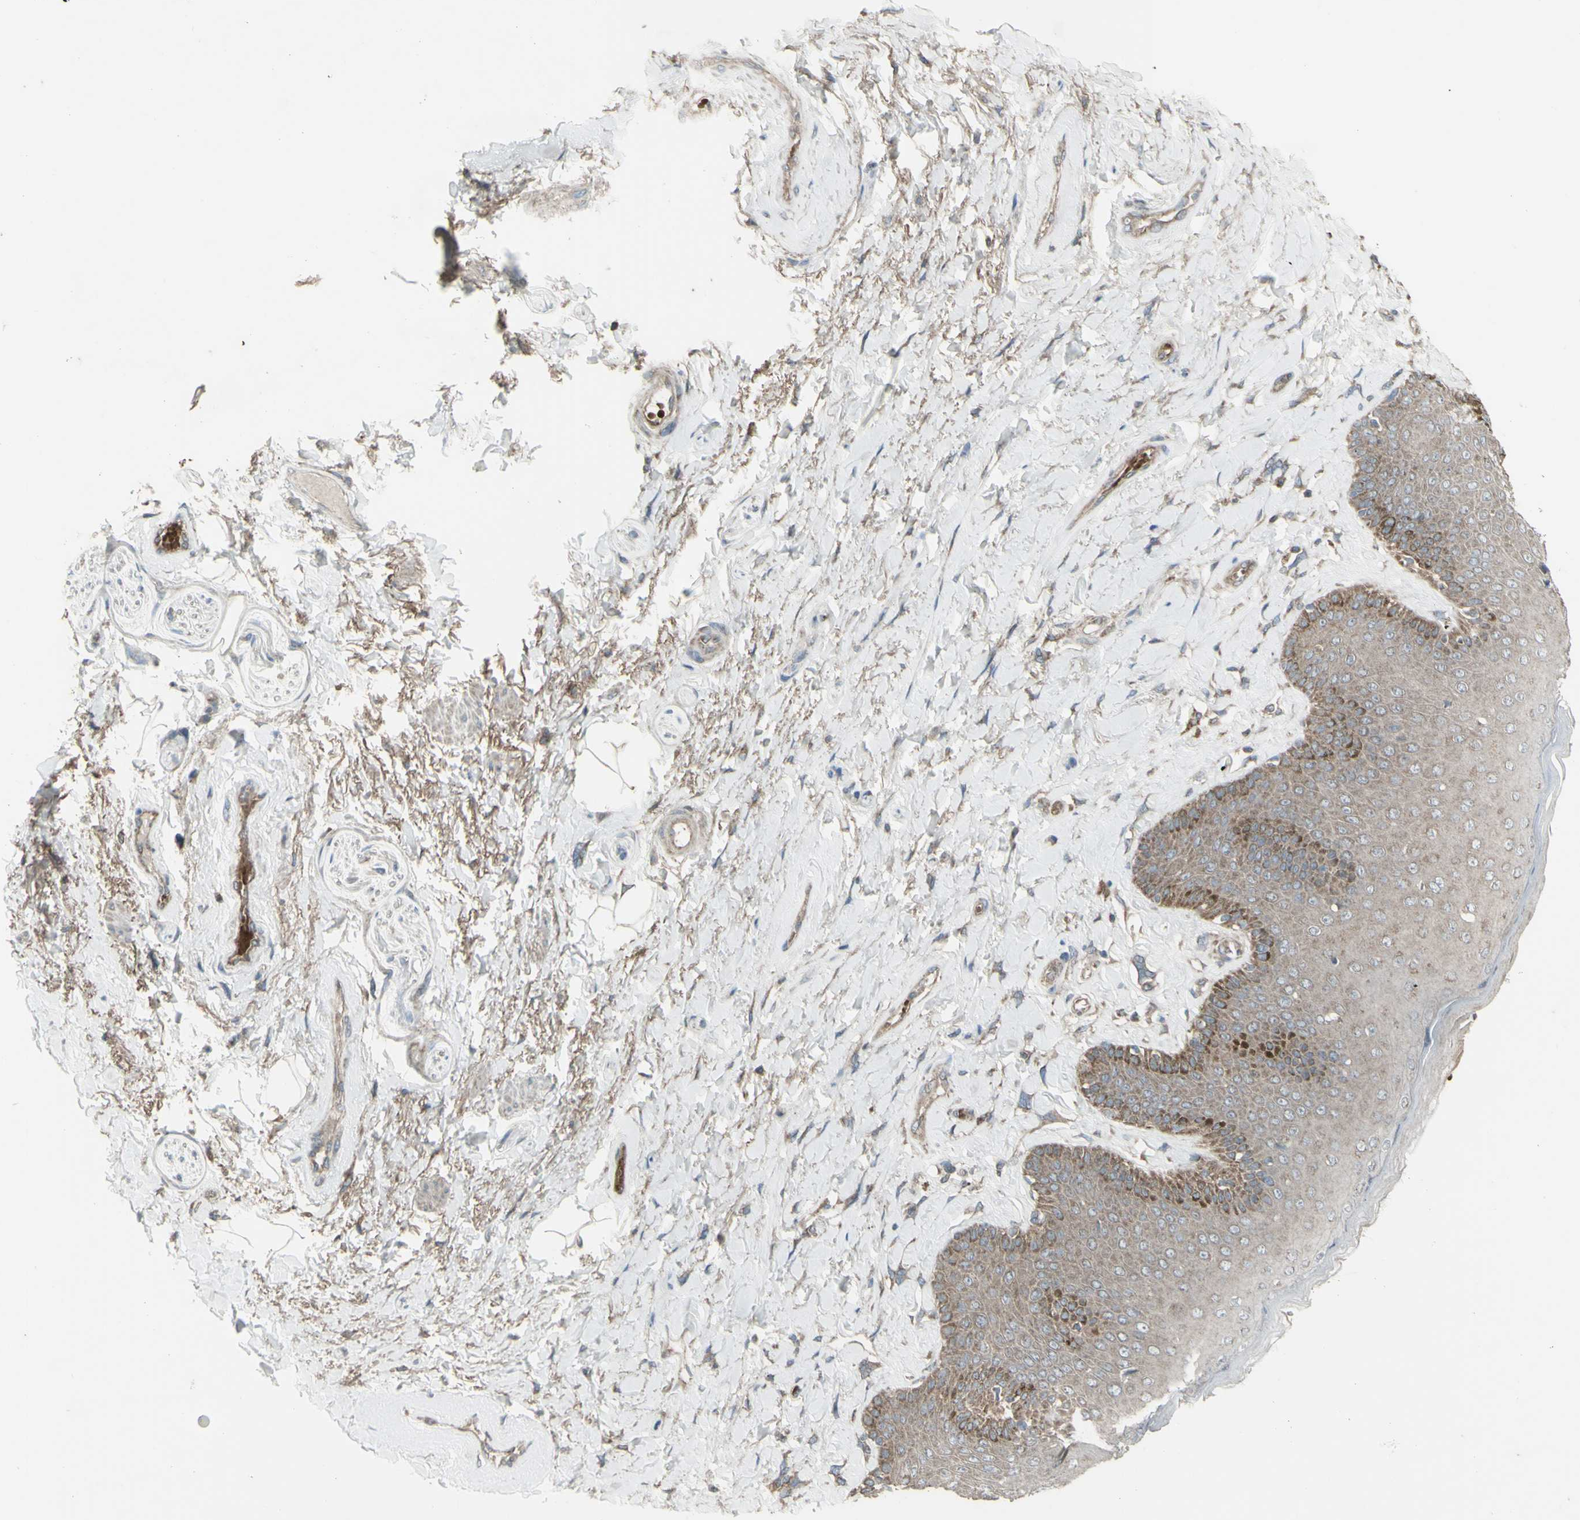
{"staining": {"intensity": "weak", "quantity": ">75%", "location": "cytoplasmic/membranous"}, "tissue": "skin", "cell_type": "Epidermal cells", "image_type": "normal", "snomed": [{"axis": "morphology", "description": "Normal tissue, NOS"}, {"axis": "topography", "description": "Anal"}], "caption": "Immunohistochemical staining of benign human skin shows low levels of weak cytoplasmic/membranous staining in about >75% of epidermal cells.", "gene": "SHC1", "patient": {"sex": "male", "age": 69}}